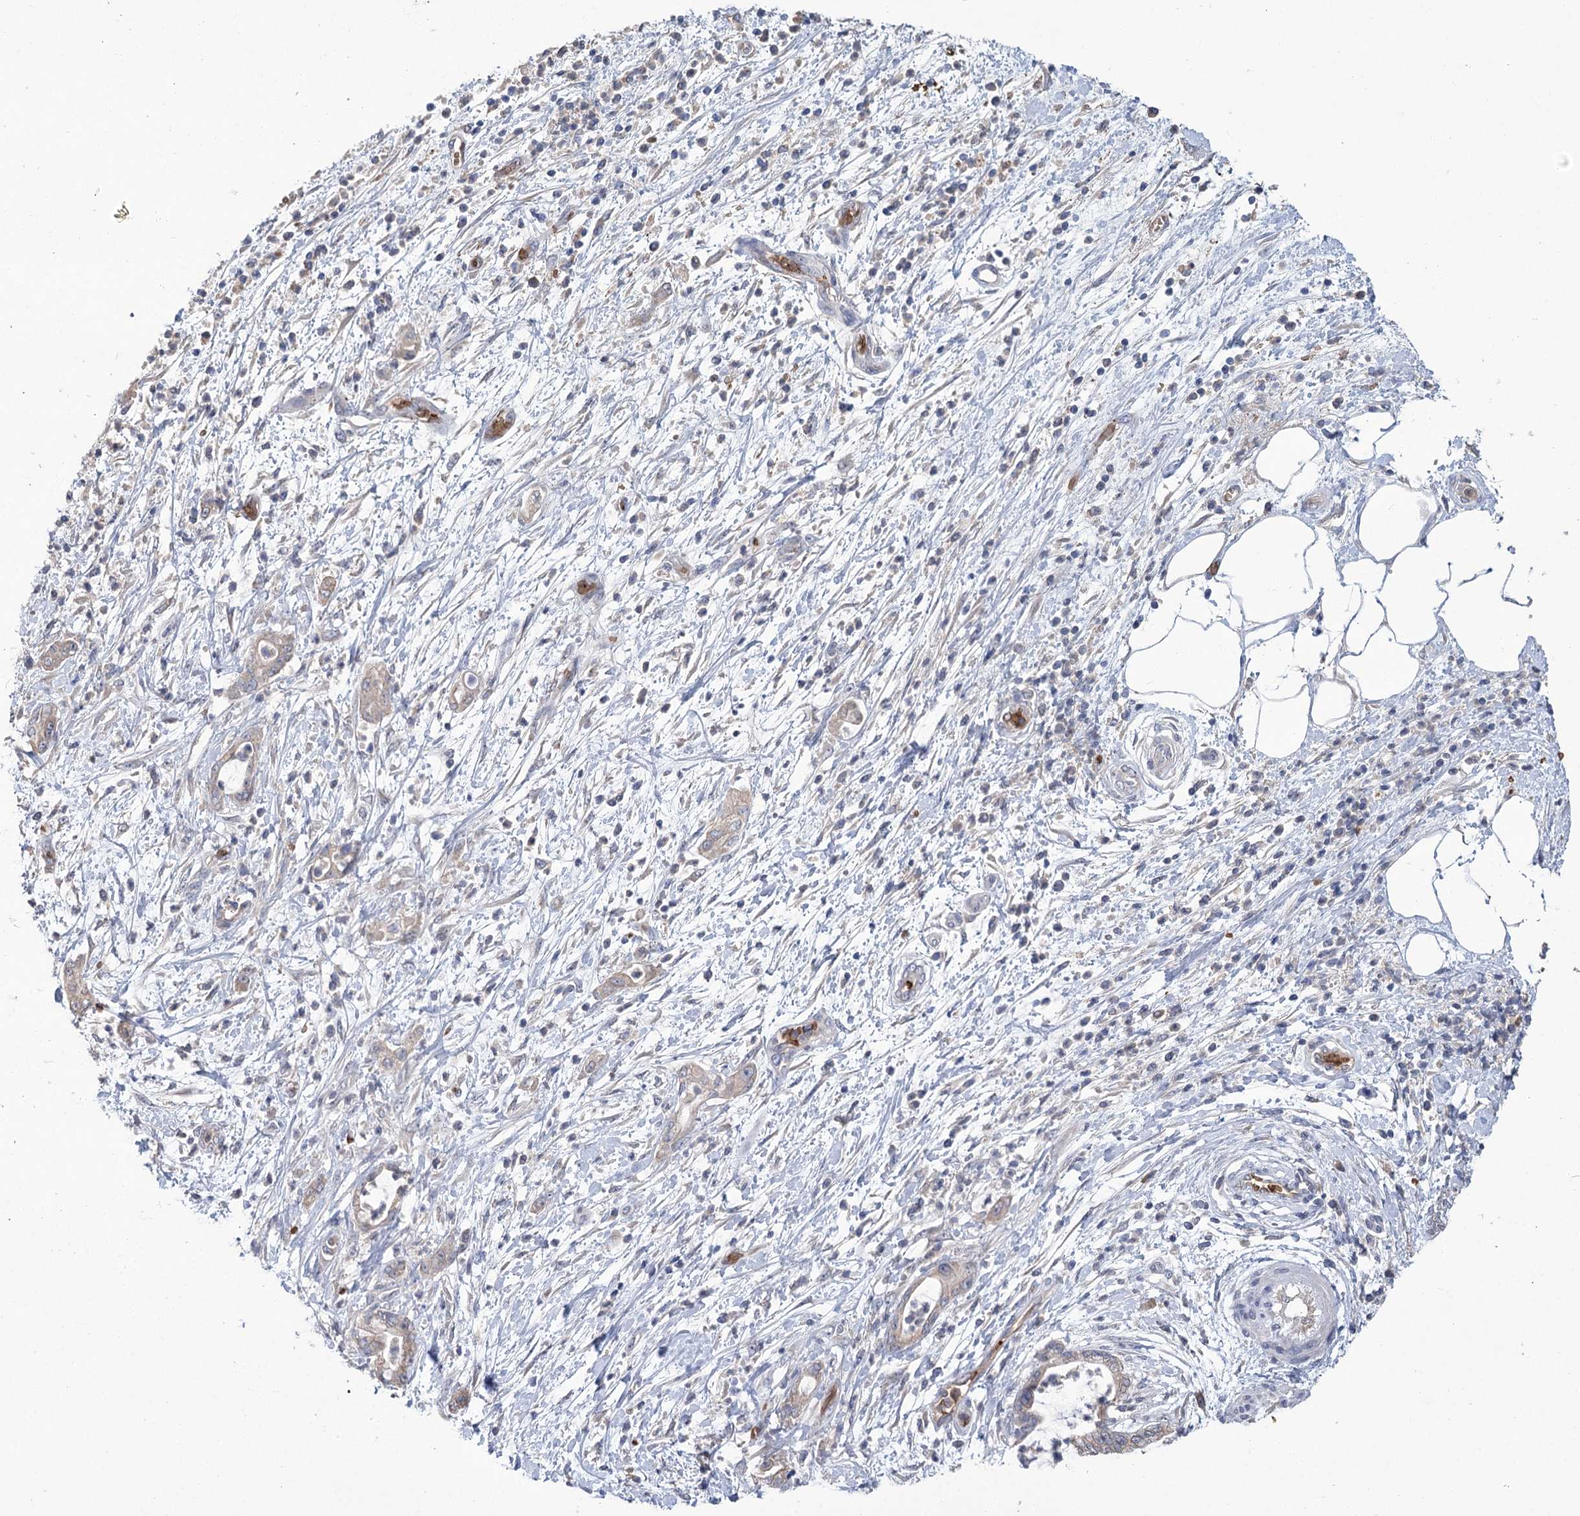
{"staining": {"intensity": "negative", "quantity": "none", "location": "none"}, "tissue": "pancreatic cancer", "cell_type": "Tumor cells", "image_type": "cancer", "snomed": [{"axis": "morphology", "description": "Adenocarcinoma, NOS"}, {"axis": "topography", "description": "Pancreas"}], "caption": "Immunohistochemical staining of pancreatic cancer exhibits no significant positivity in tumor cells.", "gene": "HBA1", "patient": {"sex": "female", "age": 55}}